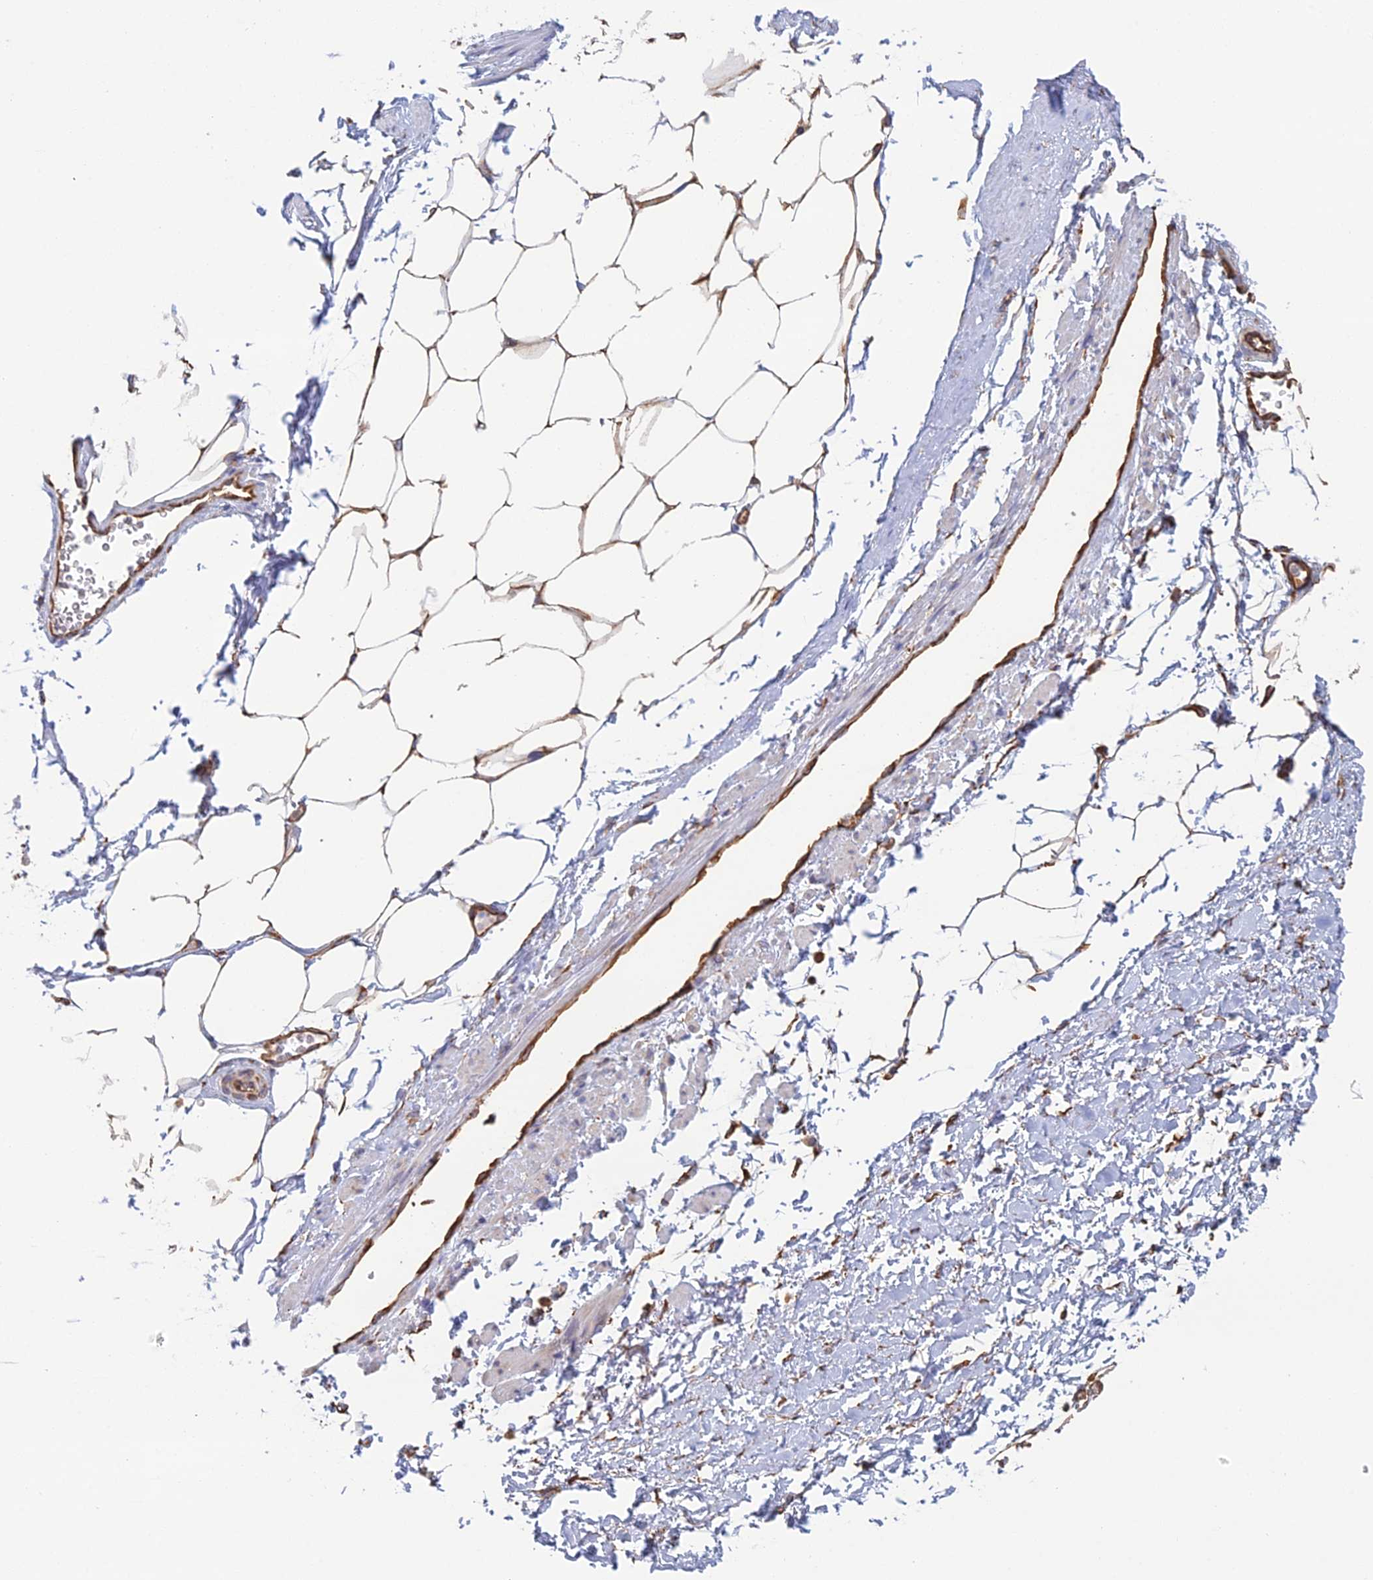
{"staining": {"intensity": "moderate", "quantity": ">75%", "location": "cytoplasmic/membranous"}, "tissue": "adipose tissue", "cell_type": "Adipocytes", "image_type": "normal", "snomed": [{"axis": "morphology", "description": "Normal tissue, NOS"}, {"axis": "morphology", "description": "Adenocarcinoma, Low grade"}, {"axis": "topography", "description": "Prostate"}, {"axis": "topography", "description": "Peripheral nerve tissue"}], "caption": "Adipose tissue stained for a protein shows moderate cytoplasmic/membranous positivity in adipocytes. The staining is performed using DAB brown chromogen to label protein expression. The nuclei are counter-stained blue using hematoxylin.", "gene": "CLVS2", "patient": {"sex": "male", "age": 63}}